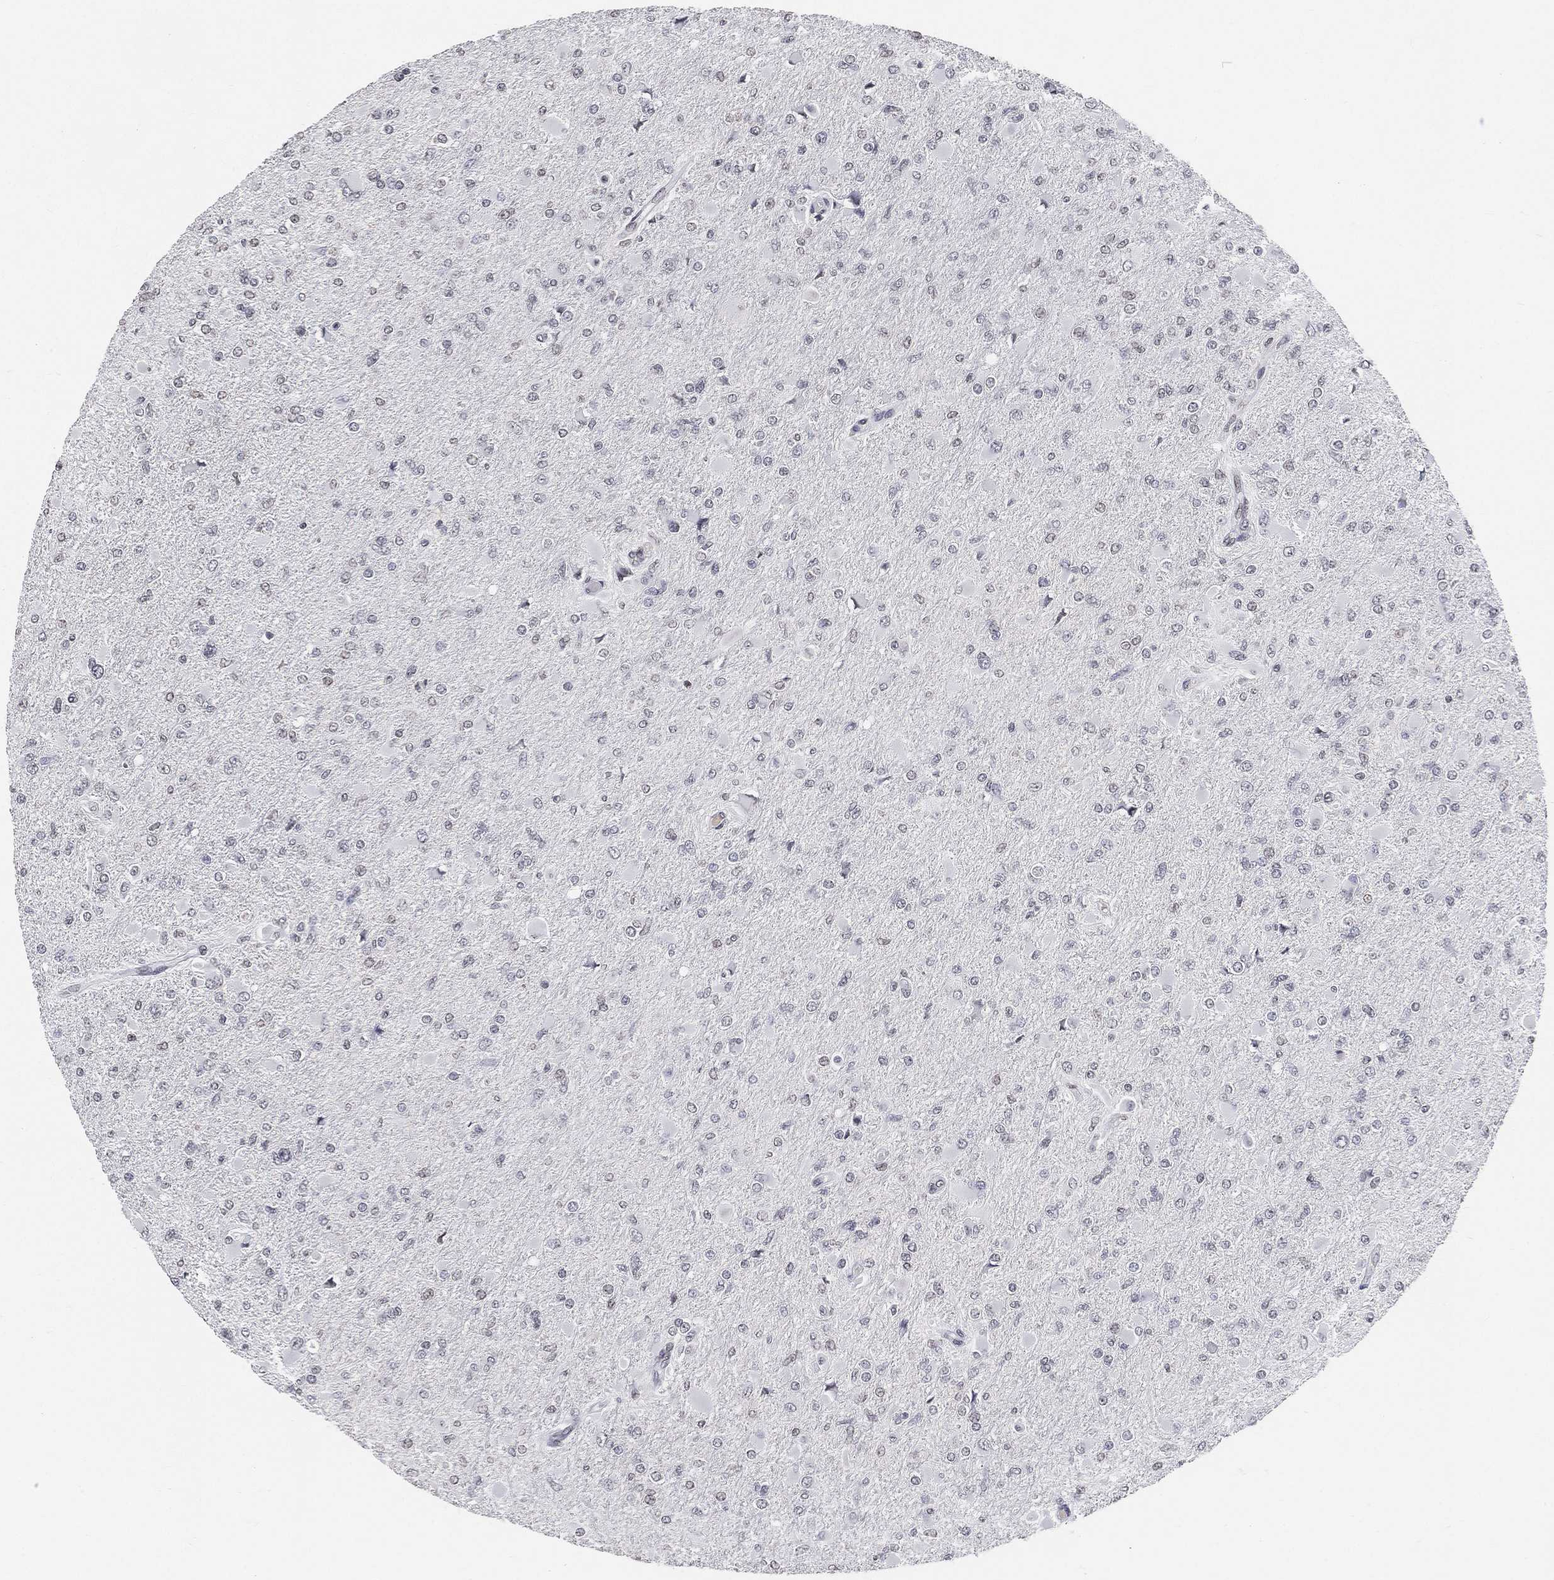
{"staining": {"intensity": "negative", "quantity": "none", "location": "none"}, "tissue": "glioma", "cell_type": "Tumor cells", "image_type": "cancer", "snomed": [{"axis": "morphology", "description": "Glioma, malignant, High grade"}, {"axis": "topography", "description": "Cerebral cortex"}], "caption": "The histopathology image reveals no staining of tumor cells in glioma. The staining is performed using DAB (3,3'-diaminobenzidine) brown chromogen with nuclei counter-stained in using hematoxylin.", "gene": "ARG1", "patient": {"sex": "female", "age": 36}}